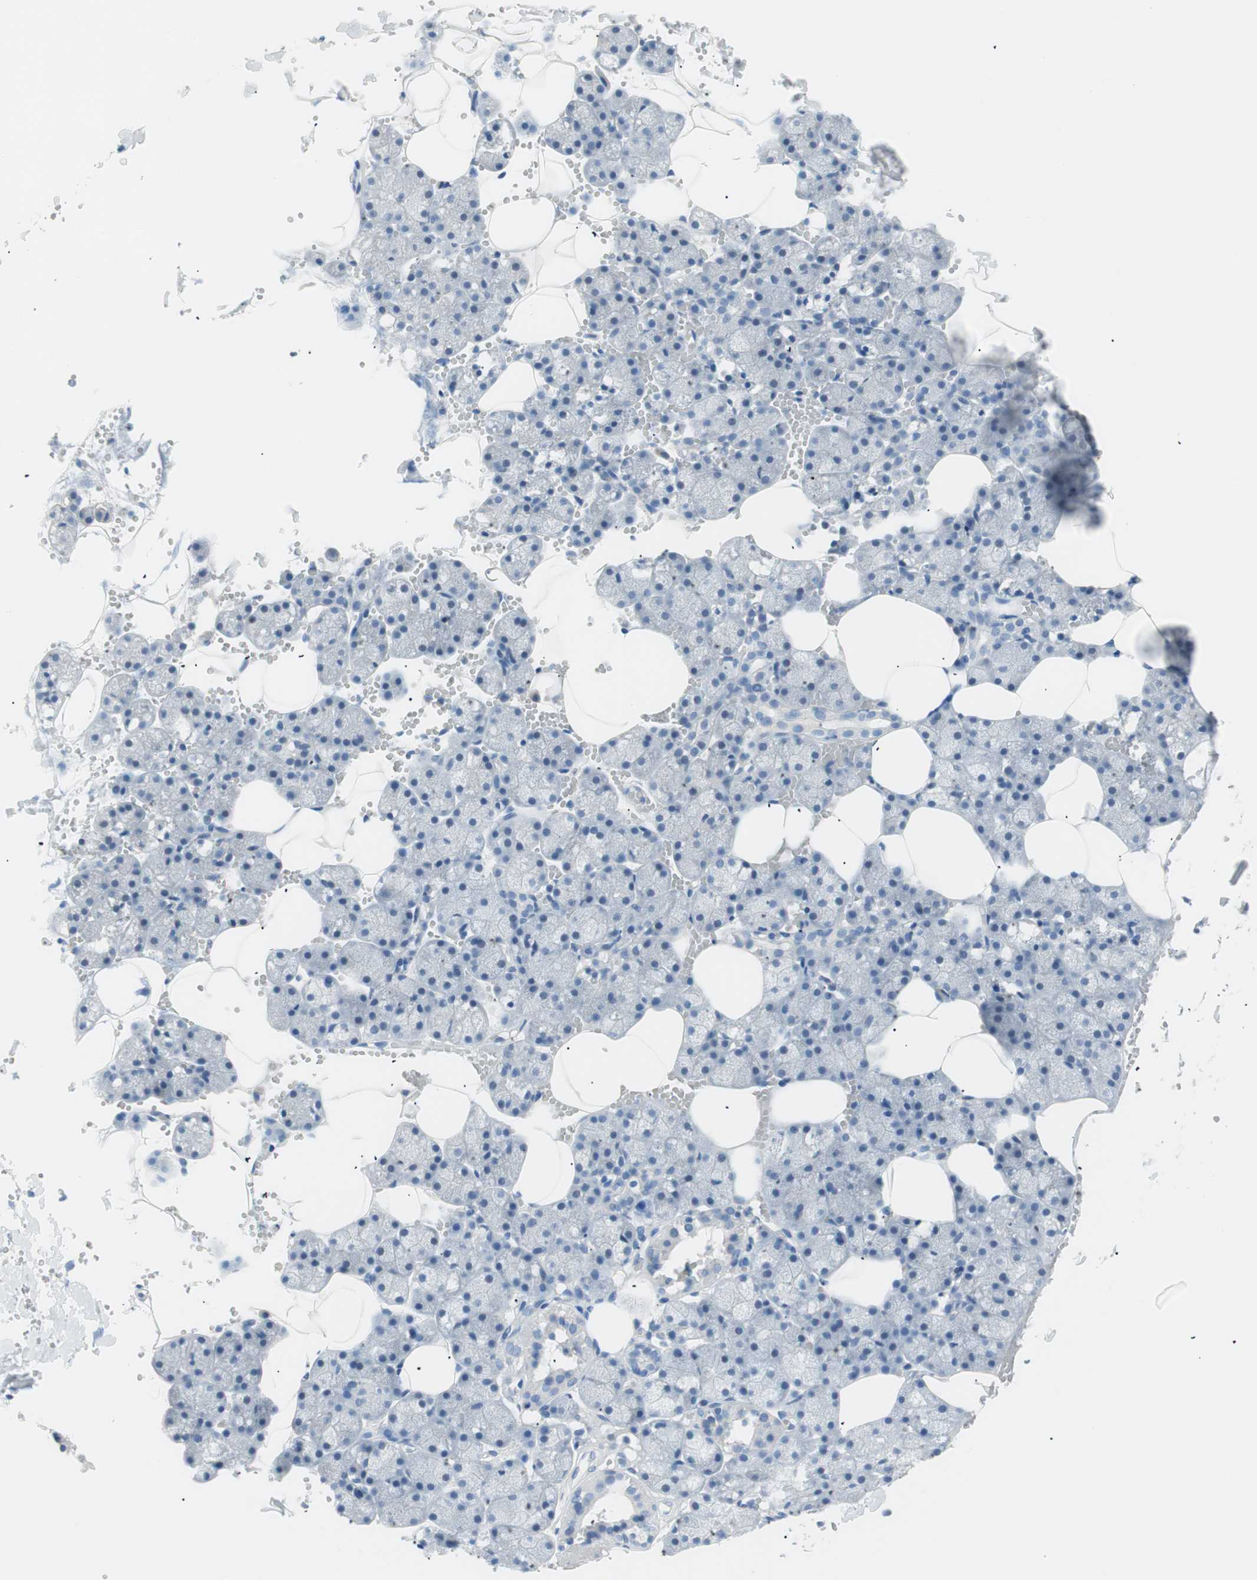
{"staining": {"intensity": "negative", "quantity": "none", "location": "none"}, "tissue": "salivary gland", "cell_type": "Glandular cells", "image_type": "normal", "snomed": [{"axis": "morphology", "description": "Normal tissue, NOS"}, {"axis": "topography", "description": "Salivary gland"}], "caption": "High magnification brightfield microscopy of benign salivary gland stained with DAB (3,3'-diaminobenzidine) (brown) and counterstained with hematoxylin (blue): glandular cells show no significant positivity.", "gene": "VIL1", "patient": {"sex": "male", "age": 62}}